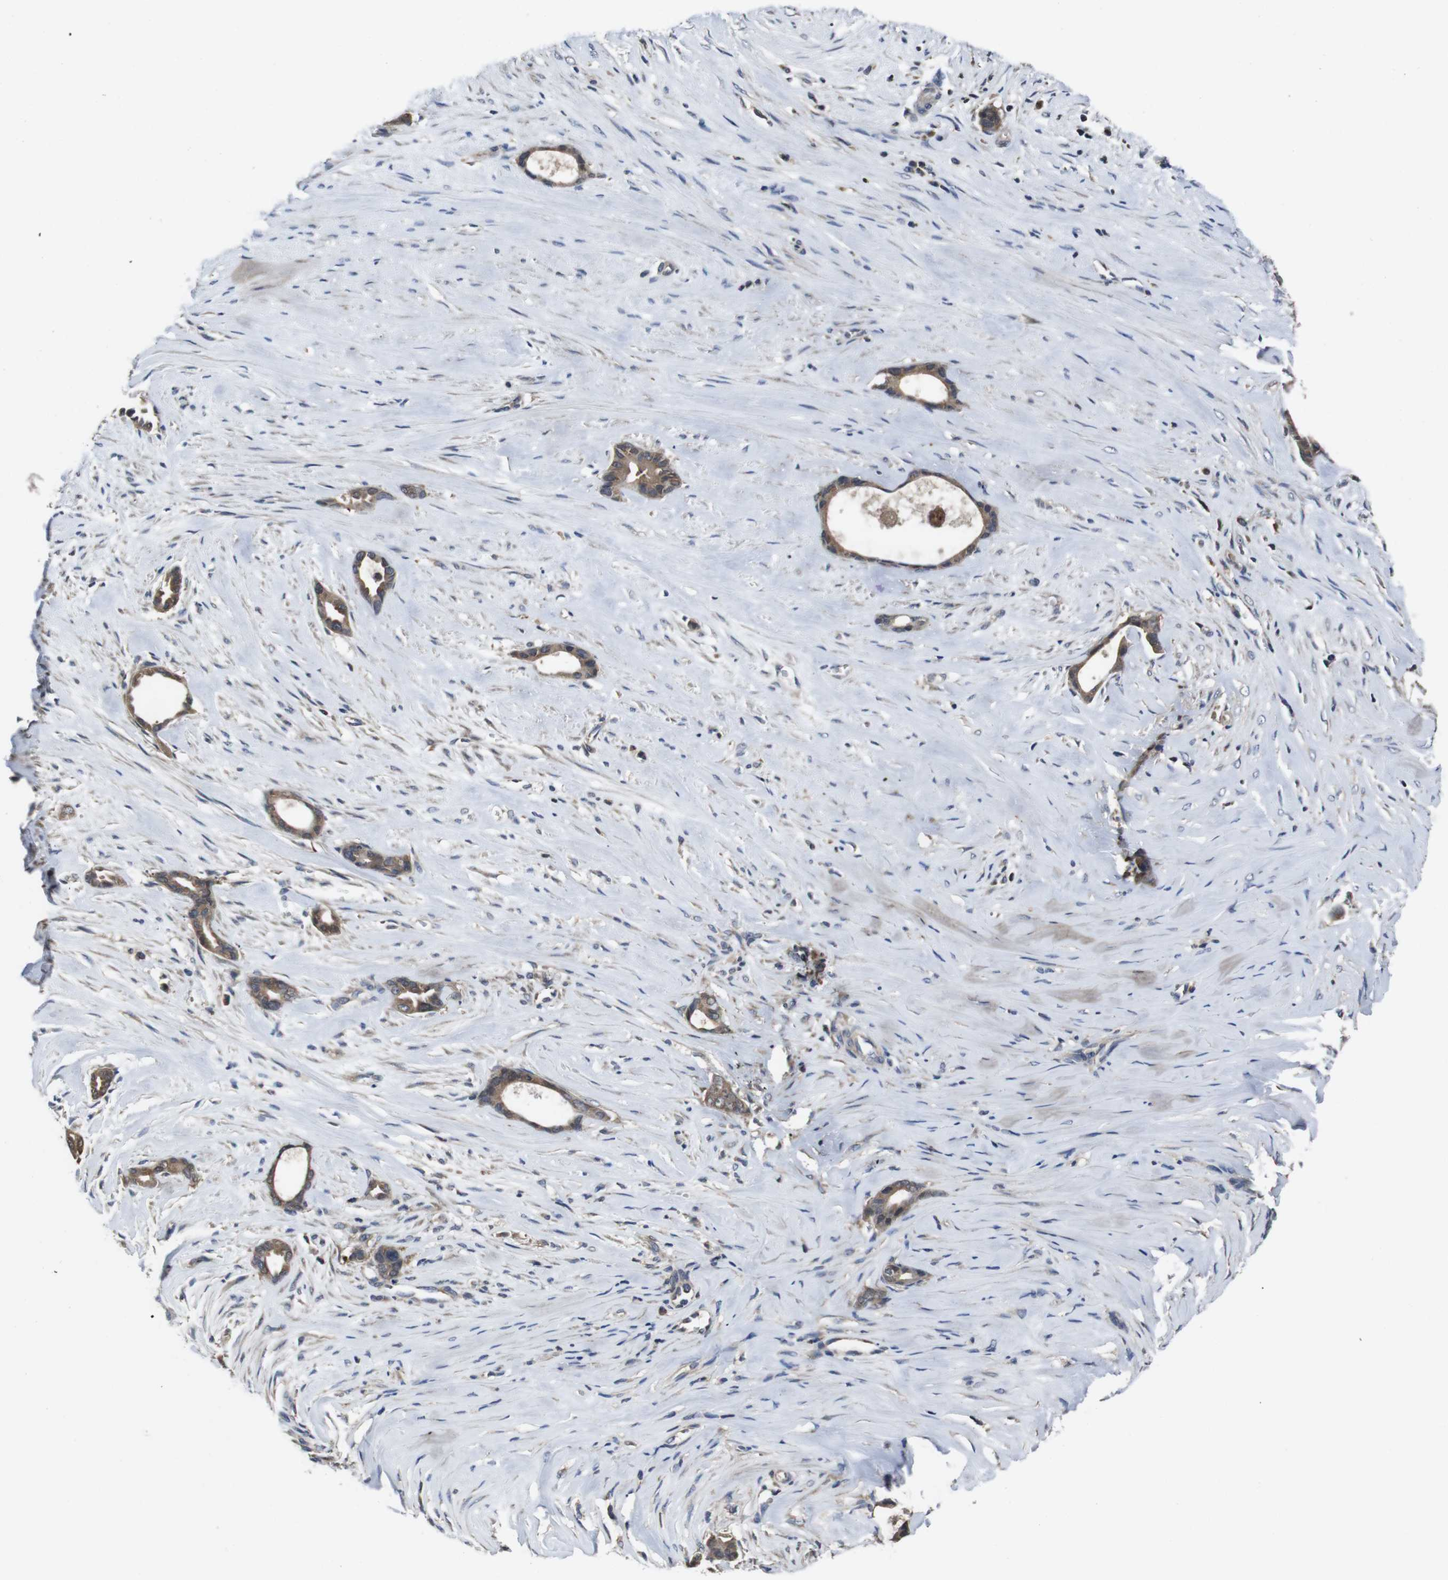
{"staining": {"intensity": "moderate", "quantity": ">75%", "location": "cytoplasmic/membranous"}, "tissue": "liver cancer", "cell_type": "Tumor cells", "image_type": "cancer", "snomed": [{"axis": "morphology", "description": "Cholangiocarcinoma"}, {"axis": "topography", "description": "Liver"}], "caption": "Tumor cells exhibit moderate cytoplasmic/membranous staining in approximately >75% of cells in cholangiocarcinoma (liver).", "gene": "CXCL11", "patient": {"sex": "female", "age": 55}}